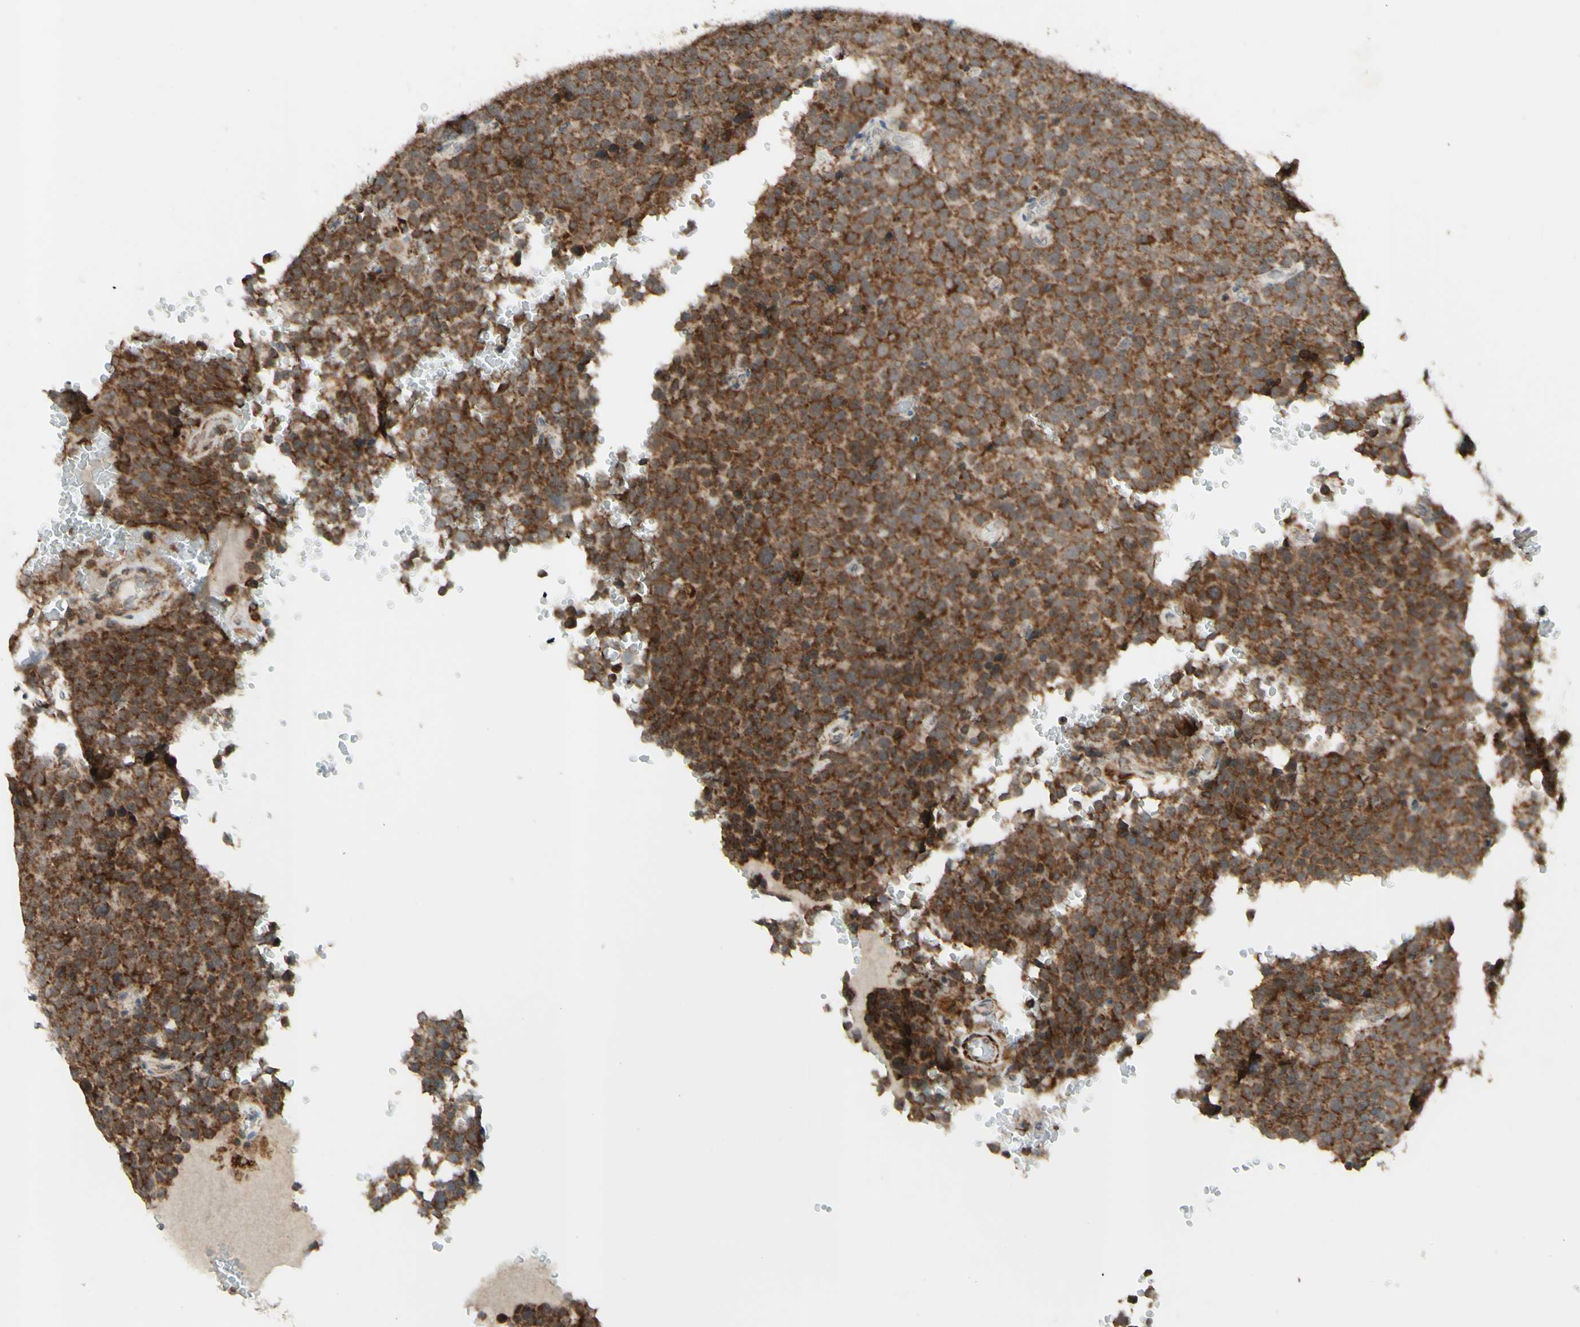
{"staining": {"intensity": "strong", "quantity": ">75%", "location": "cytoplasmic/membranous"}, "tissue": "testis cancer", "cell_type": "Tumor cells", "image_type": "cancer", "snomed": [{"axis": "morphology", "description": "Seminoma, NOS"}, {"axis": "topography", "description": "Testis"}], "caption": "A high-resolution micrograph shows immunohistochemistry (IHC) staining of testis cancer, which reveals strong cytoplasmic/membranous staining in about >75% of tumor cells.", "gene": "DHRS3", "patient": {"sex": "male", "age": 71}}